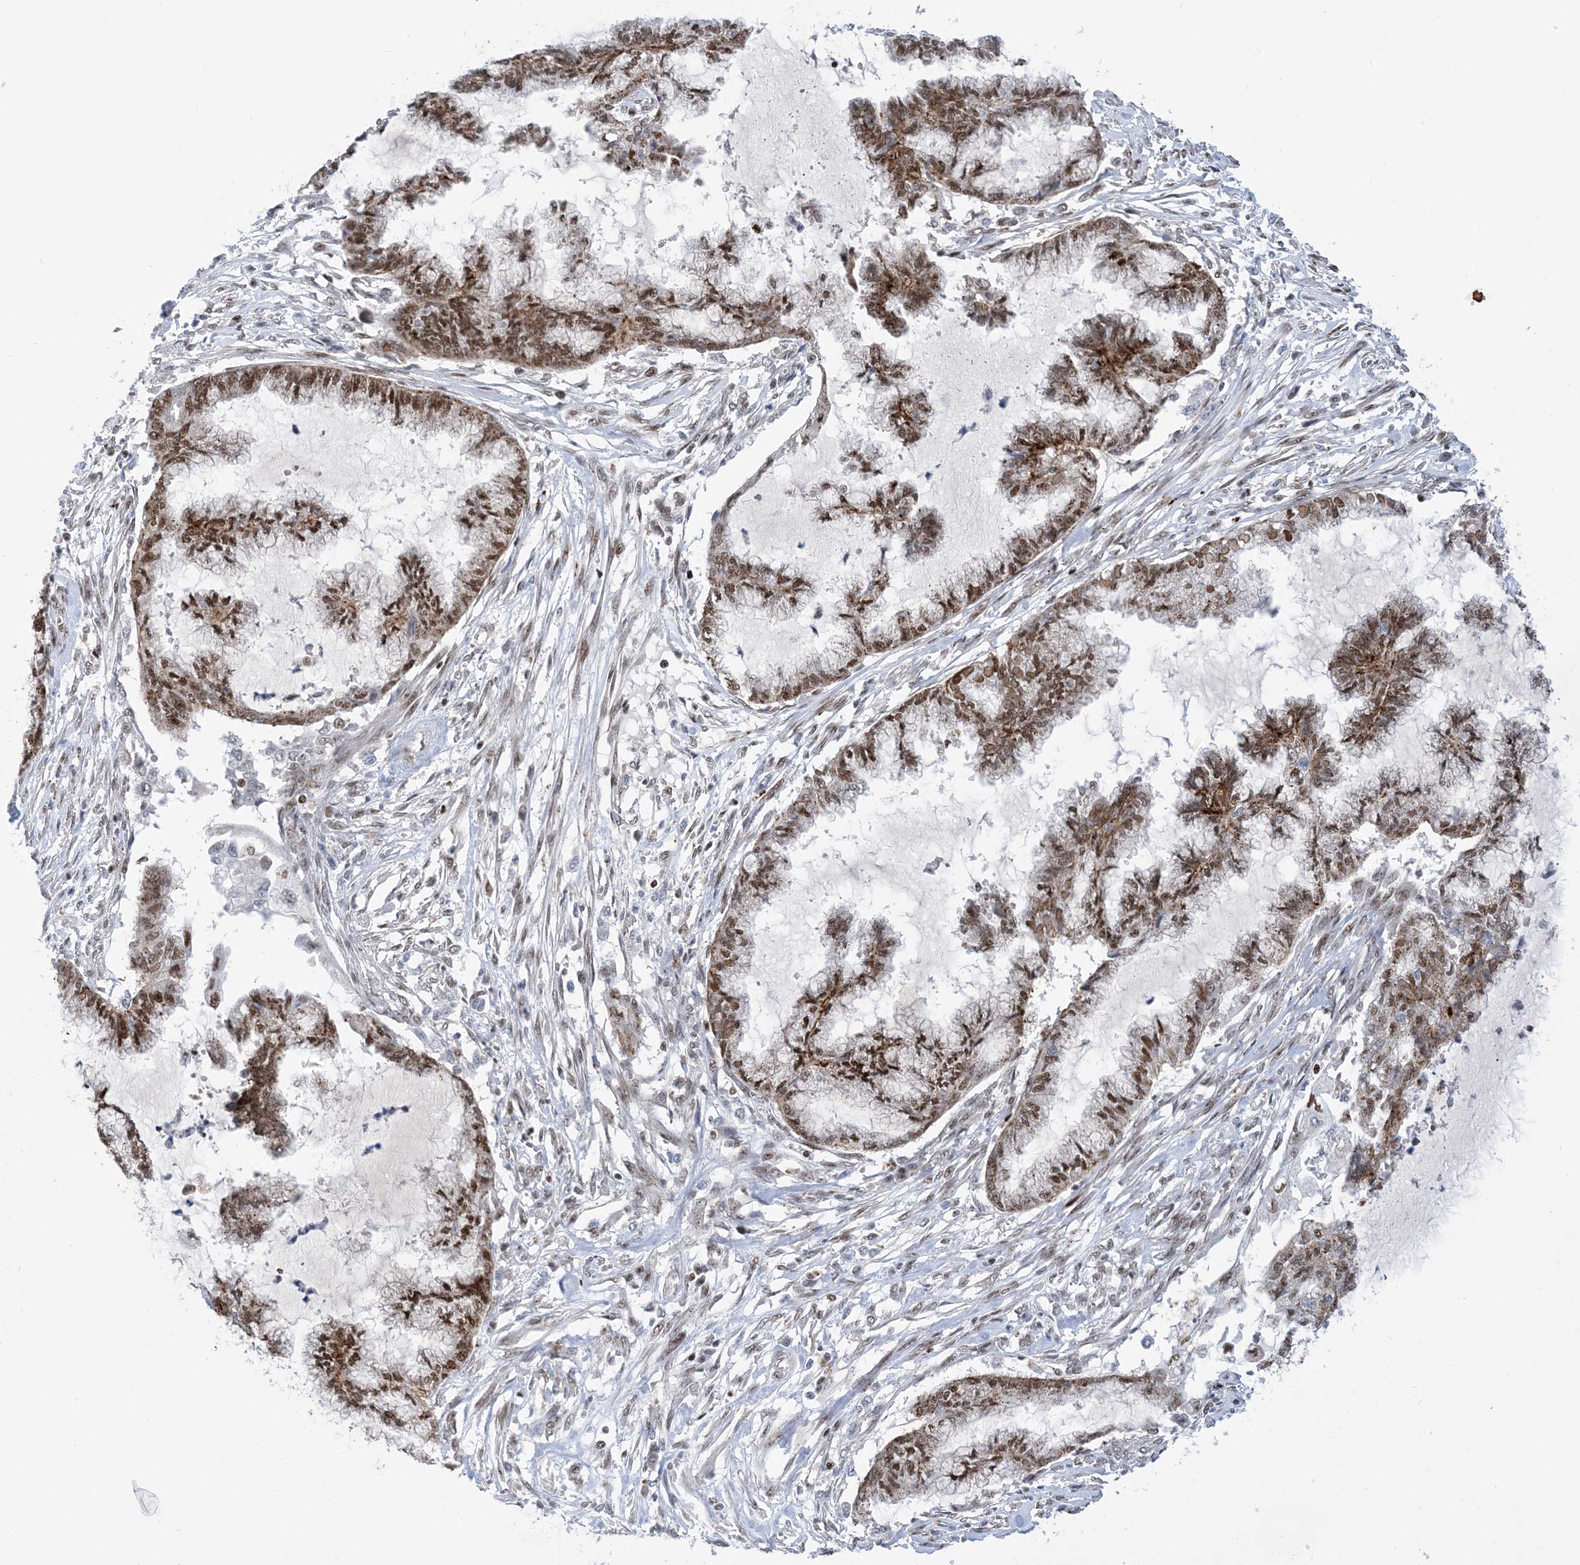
{"staining": {"intensity": "moderate", "quantity": ">75%", "location": "nuclear"}, "tissue": "endometrial cancer", "cell_type": "Tumor cells", "image_type": "cancer", "snomed": [{"axis": "morphology", "description": "Adenocarcinoma, NOS"}, {"axis": "topography", "description": "Endometrium"}], "caption": "IHC photomicrograph of neoplastic tissue: adenocarcinoma (endometrial) stained using IHC demonstrates medium levels of moderate protein expression localized specifically in the nuclear of tumor cells, appearing as a nuclear brown color.", "gene": "TSPYL1", "patient": {"sex": "female", "age": 86}}